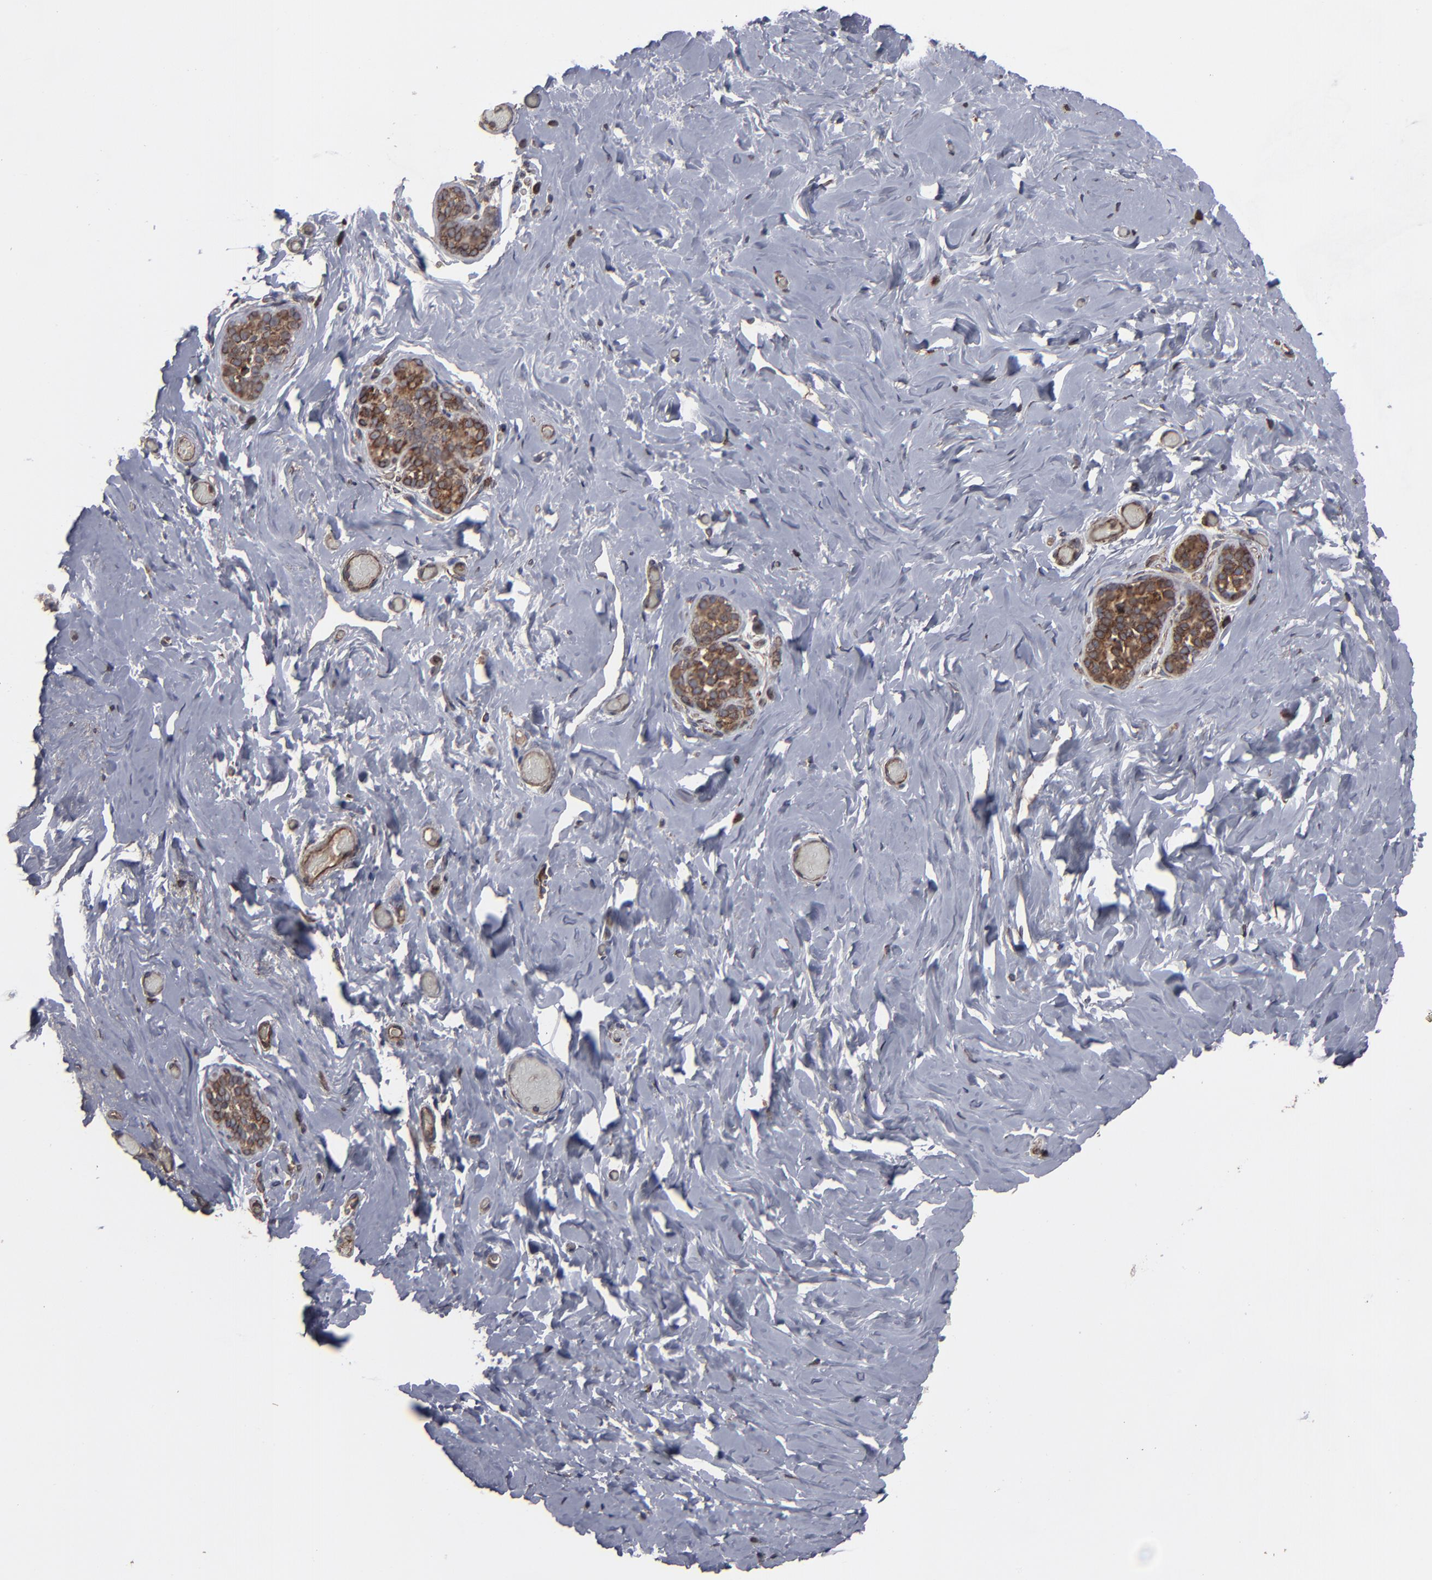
{"staining": {"intensity": "moderate", "quantity": ">75%", "location": "cytoplasmic/membranous"}, "tissue": "breast", "cell_type": "Glandular cells", "image_type": "normal", "snomed": [{"axis": "morphology", "description": "Normal tissue, NOS"}, {"axis": "topography", "description": "Breast"}], "caption": "Brown immunohistochemical staining in benign human breast demonstrates moderate cytoplasmic/membranous staining in approximately >75% of glandular cells. (Brightfield microscopy of DAB IHC at high magnification).", "gene": "CNIH1", "patient": {"sex": "female", "age": 75}}